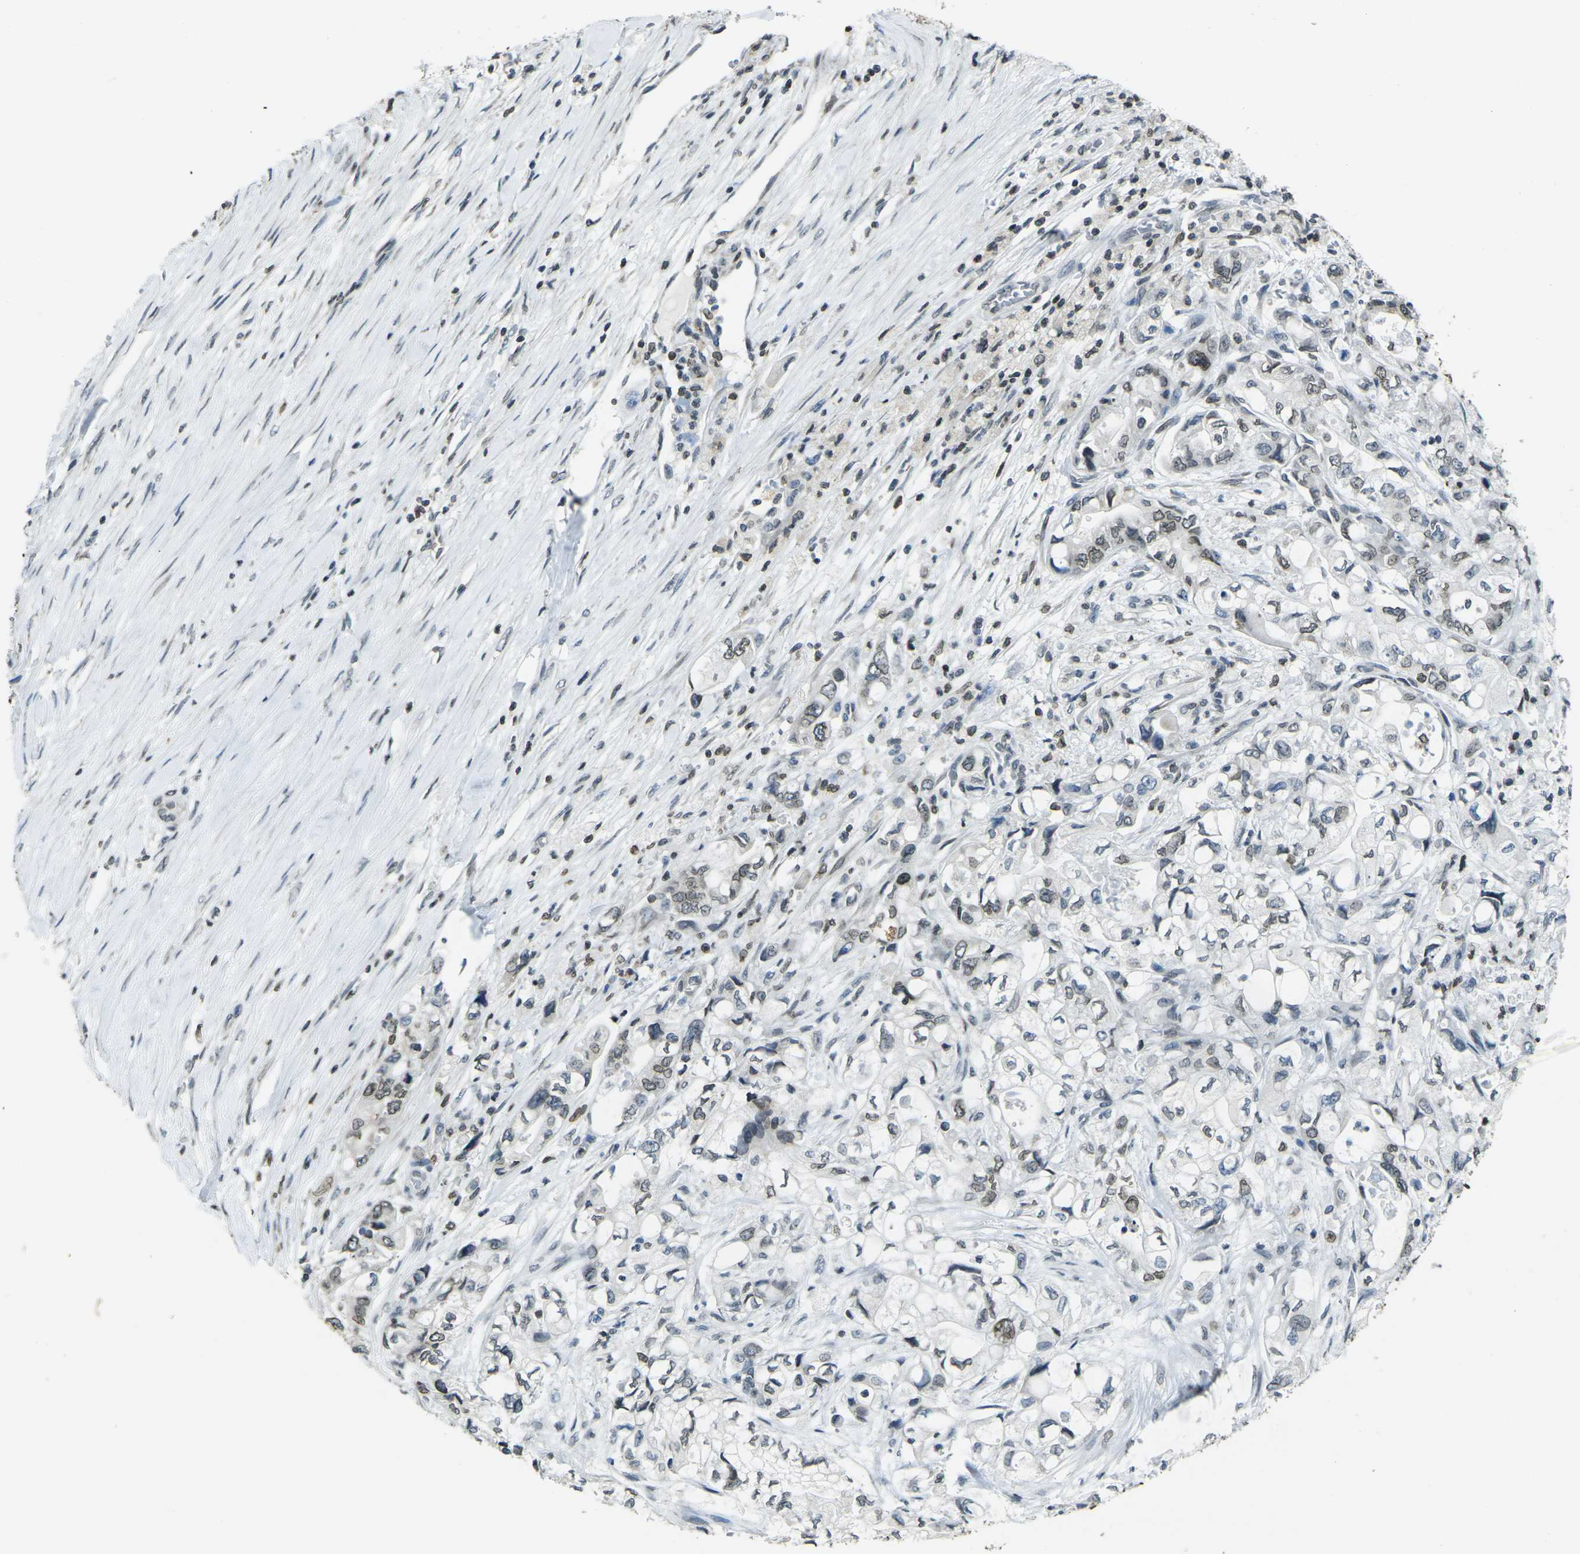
{"staining": {"intensity": "weak", "quantity": "25%-75%", "location": "cytoplasmic/membranous,nuclear"}, "tissue": "pancreatic cancer", "cell_type": "Tumor cells", "image_type": "cancer", "snomed": [{"axis": "morphology", "description": "Adenocarcinoma, NOS"}, {"axis": "topography", "description": "Pancreas"}], "caption": "An immunohistochemistry (IHC) image of tumor tissue is shown. Protein staining in brown highlights weak cytoplasmic/membranous and nuclear positivity in pancreatic adenocarcinoma within tumor cells. (DAB IHC with brightfield microscopy, high magnification).", "gene": "BRDT", "patient": {"sex": "male", "age": 79}}